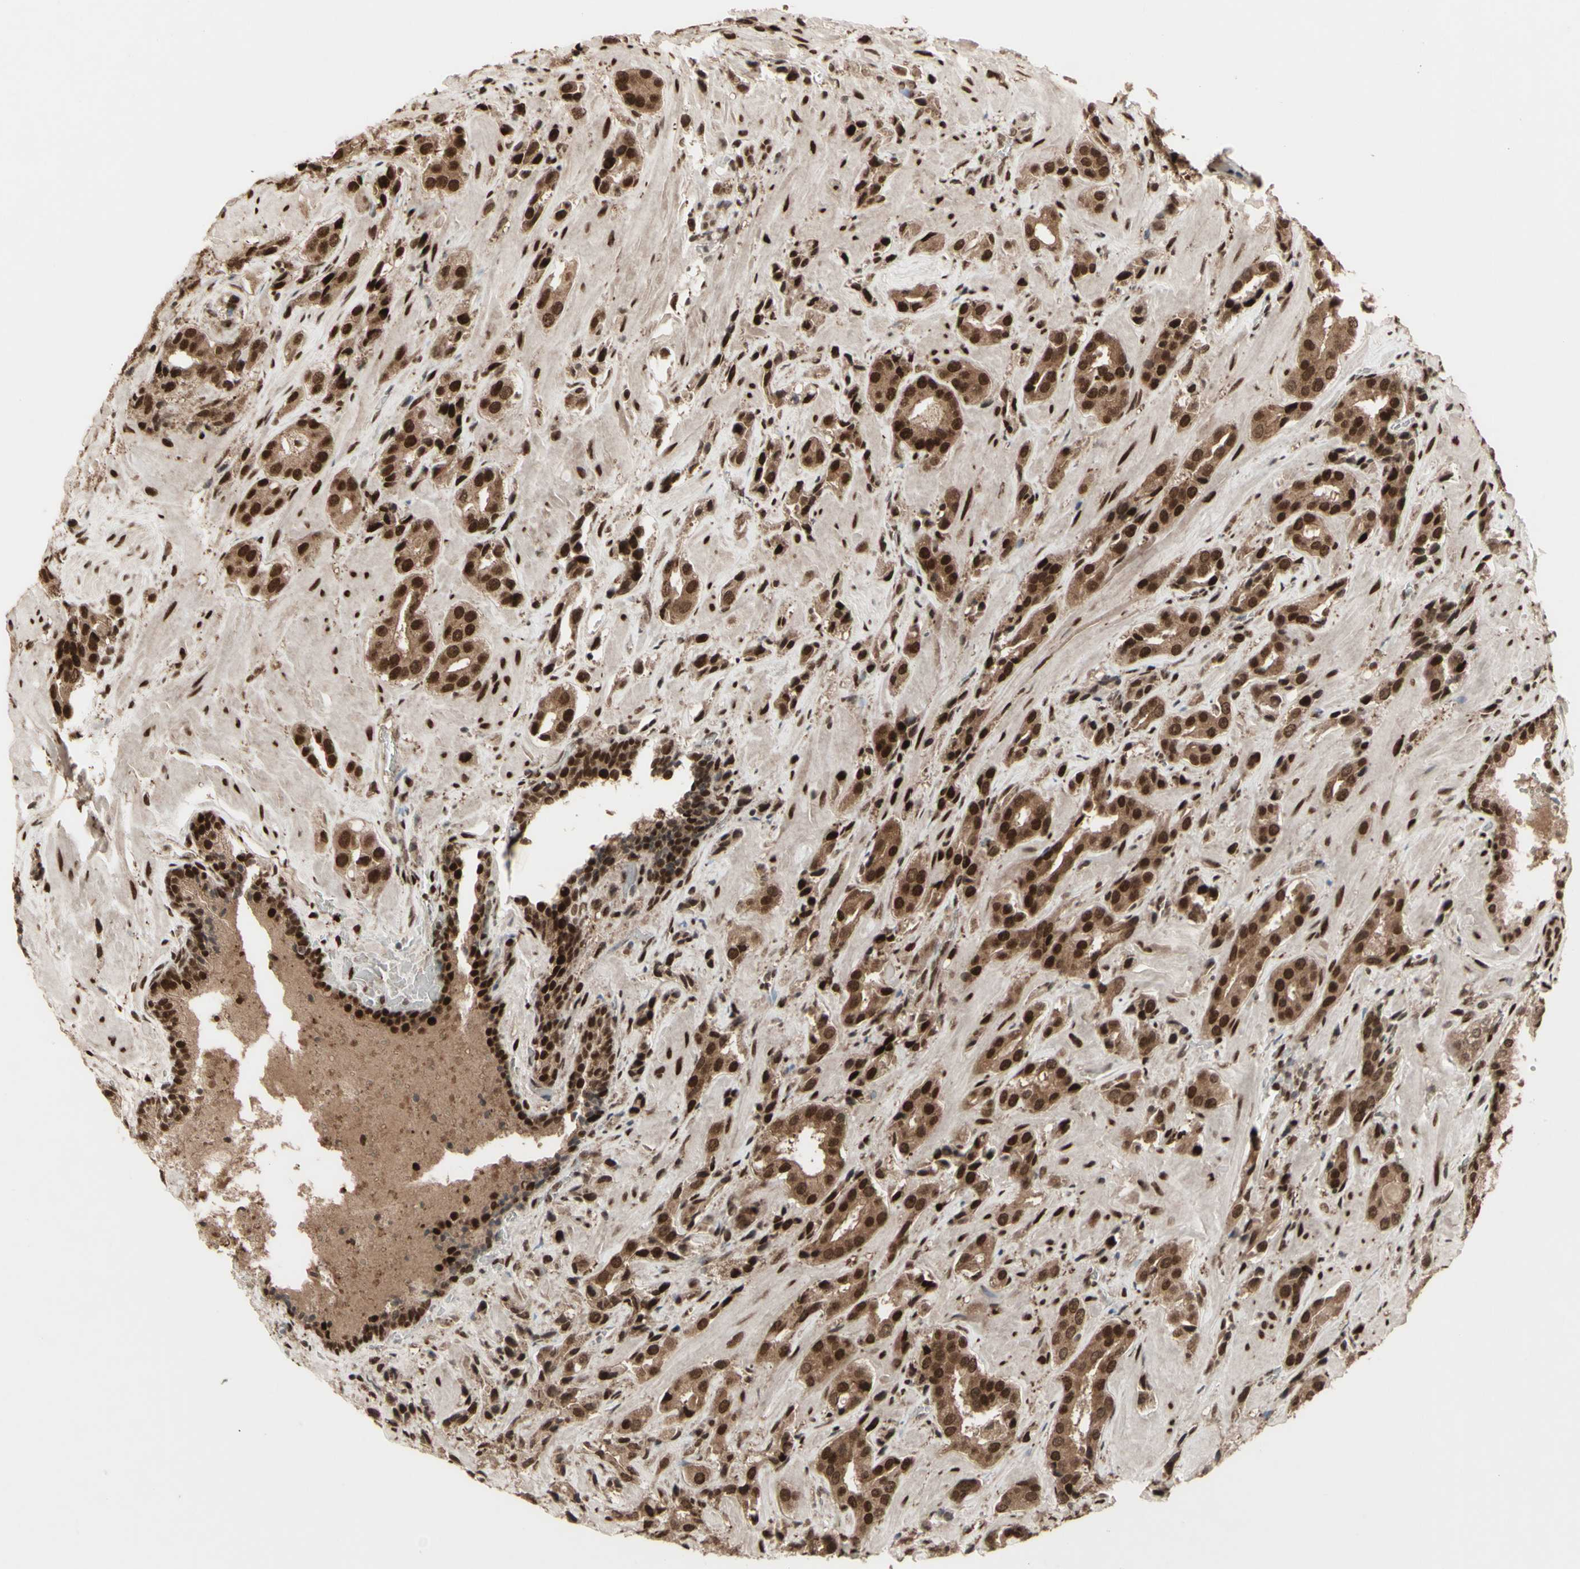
{"staining": {"intensity": "strong", "quantity": ">75%", "location": "none"}, "tissue": "prostate cancer", "cell_type": "Tumor cells", "image_type": "cancer", "snomed": [{"axis": "morphology", "description": "Adenocarcinoma, High grade"}, {"axis": "topography", "description": "Prostate"}], "caption": "Strong None positivity is present in approximately >75% of tumor cells in high-grade adenocarcinoma (prostate). (DAB = brown stain, brightfield microscopy at high magnification).", "gene": "CBX1", "patient": {"sex": "male", "age": 64}}